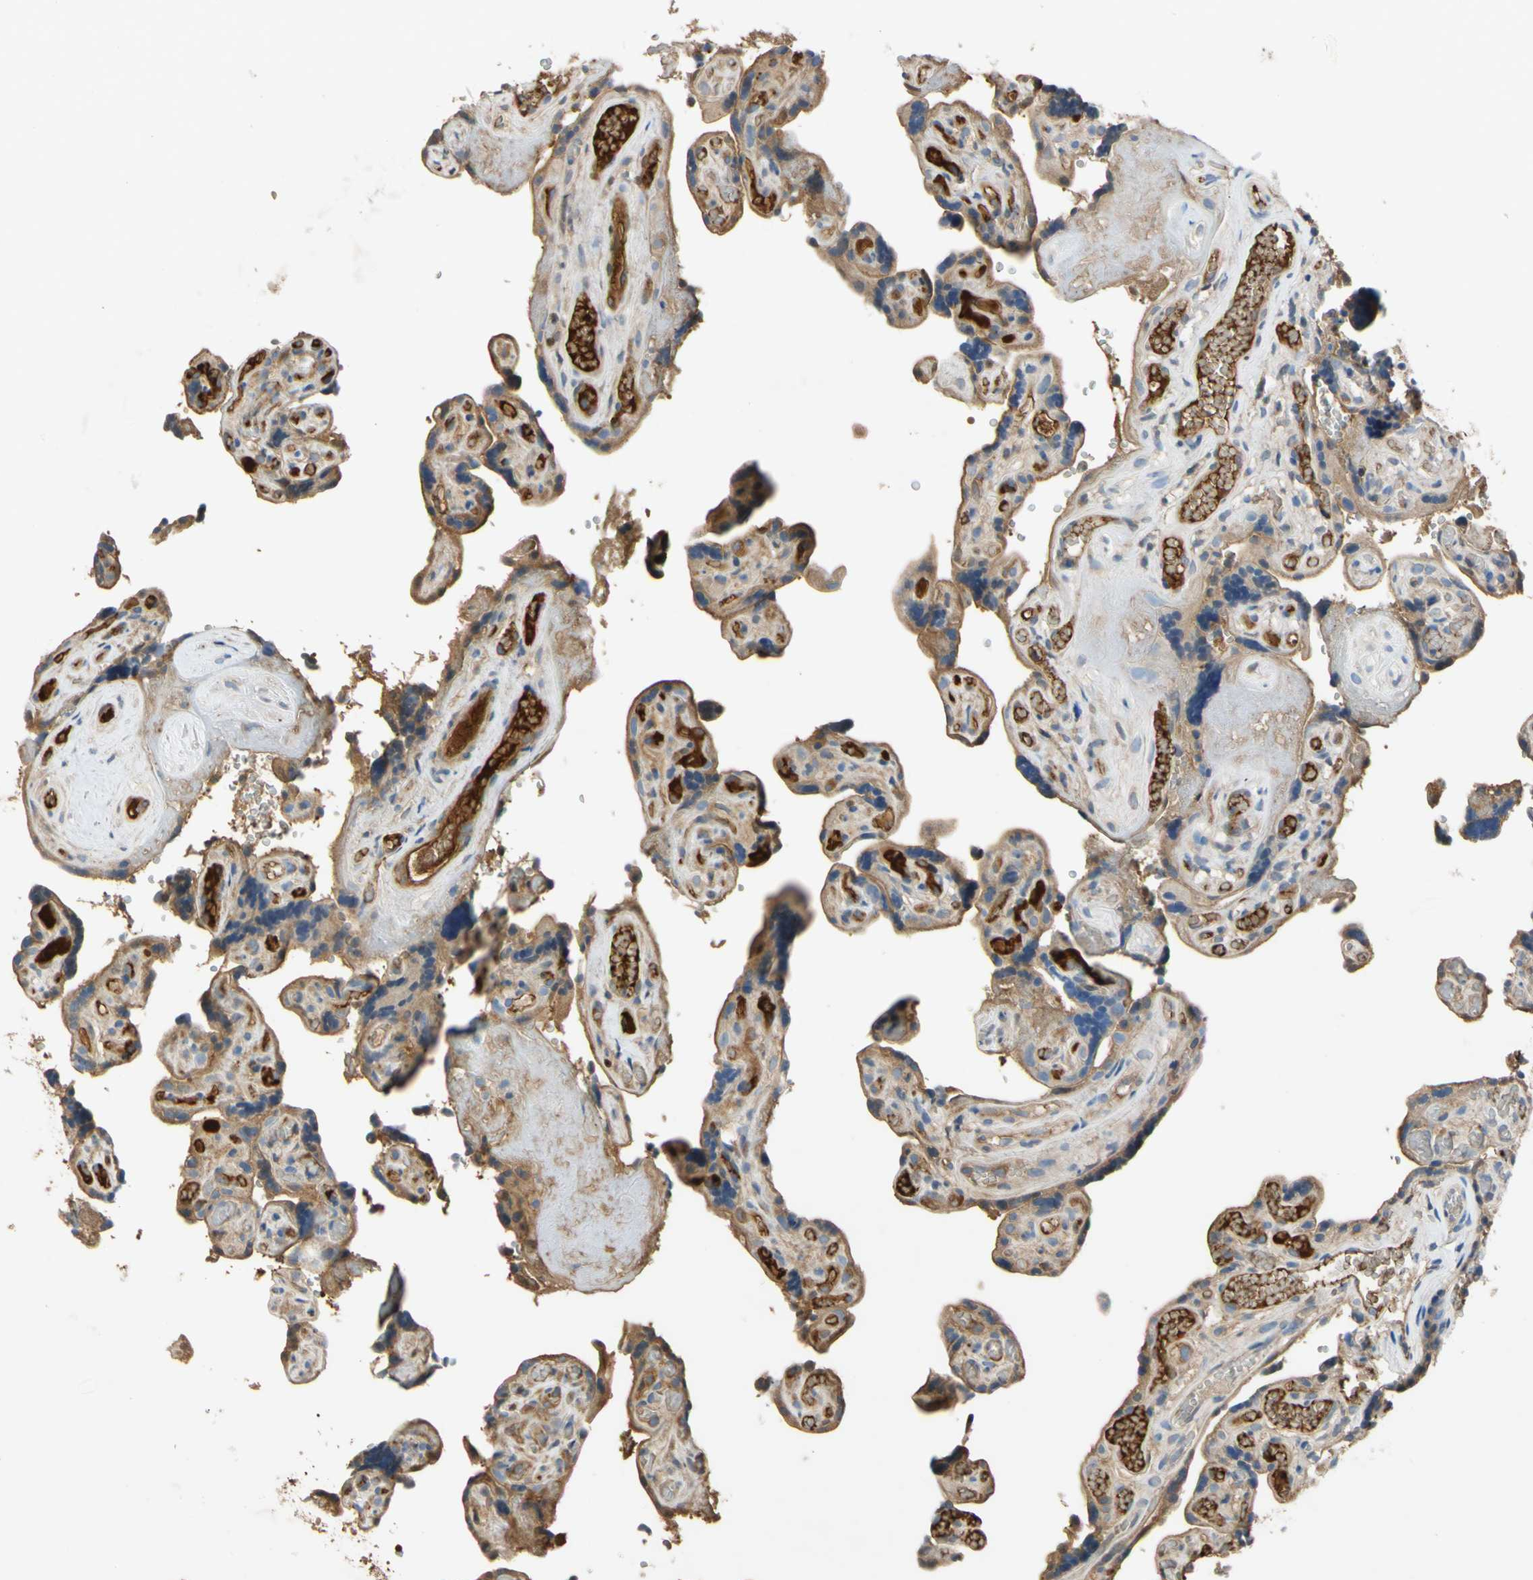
{"staining": {"intensity": "weak", "quantity": ">75%", "location": "cytoplasmic/membranous"}, "tissue": "placenta", "cell_type": "Decidual cells", "image_type": "normal", "snomed": [{"axis": "morphology", "description": "Normal tissue, NOS"}, {"axis": "topography", "description": "Placenta"}], "caption": "The image demonstrates immunohistochemical staining of unremarkable placenta. There is weak cytoplasmic/membranous staining is seen in about >75% of decidual cells.", "gene": "TIMP2", "patient": {"sex": "female", "age": 30}}